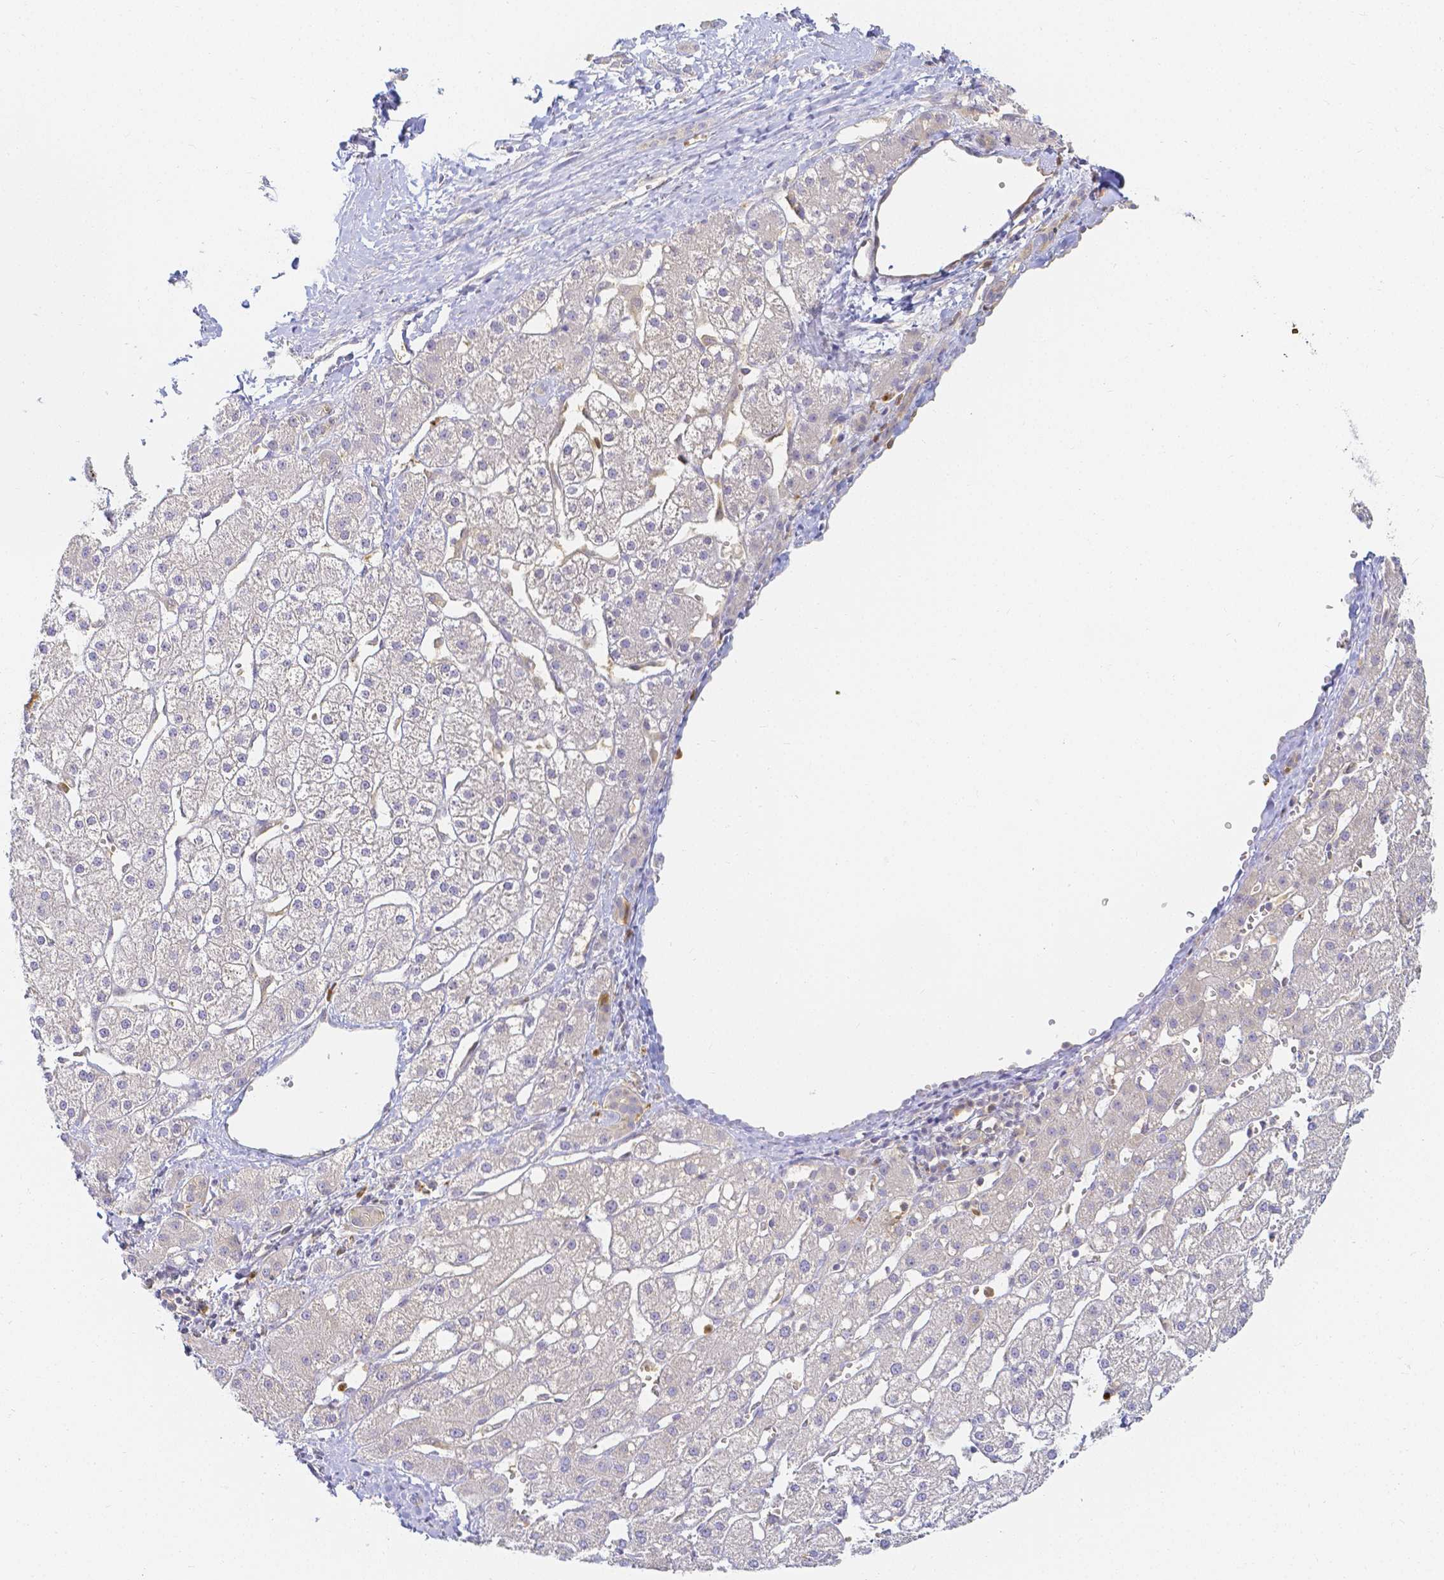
{"staining": {"intensity": "negative", "quantity": "none", "location": "none"}, "tissue": "liver cancer", "cell_type": "Tumor cells", "image_type": "cancer", "snomed": [{"axis": "morphology", "description": "Carcinoma, Hepatocellular, NOS"}, {"axis": "topography", "description": "Liver"}], "caption": "A high-resolution photomicrograph shows immunohistochemistry staining of liver cancer, which reveals no significant staining in tumor cells. (DAB (3,3'-diaminobenzidine) IHC visualized using brightfield microscopy, high magnification).", "gene": "KCNH1", "patient": {"sex": "male", "age": 67}}